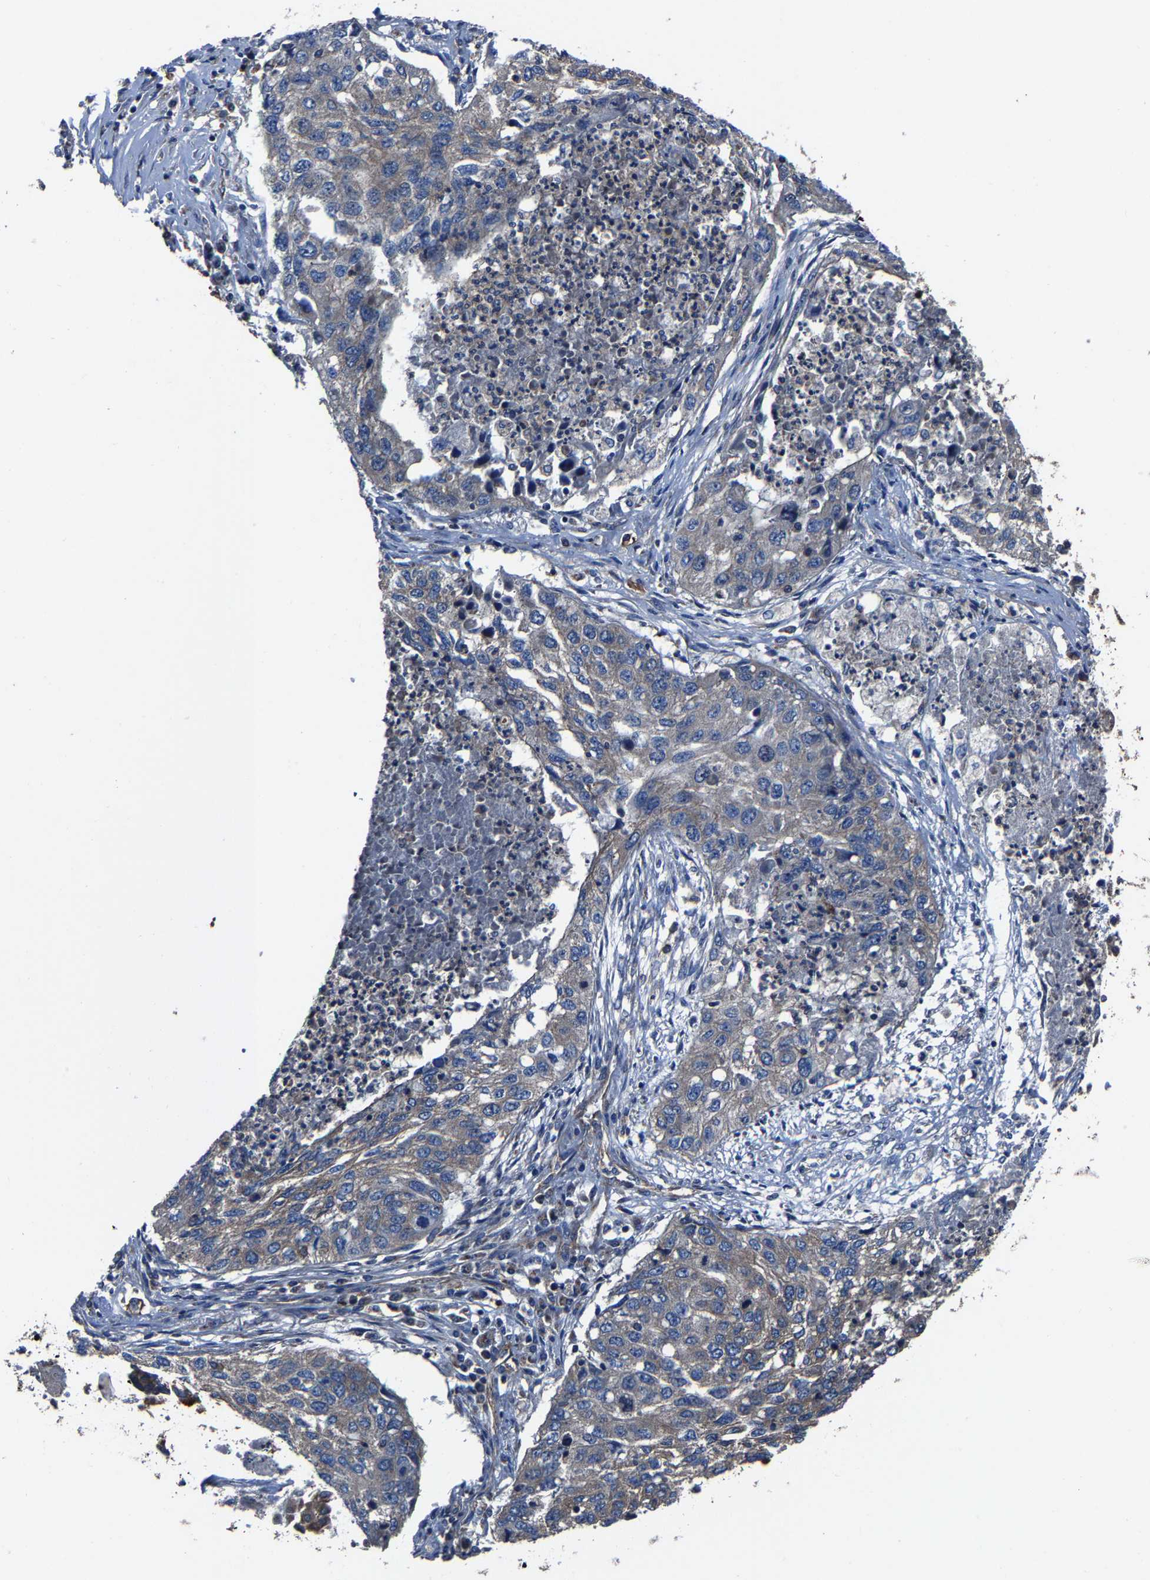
{"staining": {"intensity": "weak", "quantity": "<25%", "location": "cytoplasmic/membranous"}, "tissue": "lung cancer", "cell_type": "Tumor cells", "image_type": "cancer", "snomed": [{"axis": "morphology", "description": "Squamous cell carcinoma, NOS"}, {"axis": "topography", "description": "Lung"}], "caption": "Human lung squamous cell carcinoma stained for a protein using IHC shows no positivity in tumor cells.", "gene": "KIAA1958", "patient": {"sex": "female", "age": 63}}